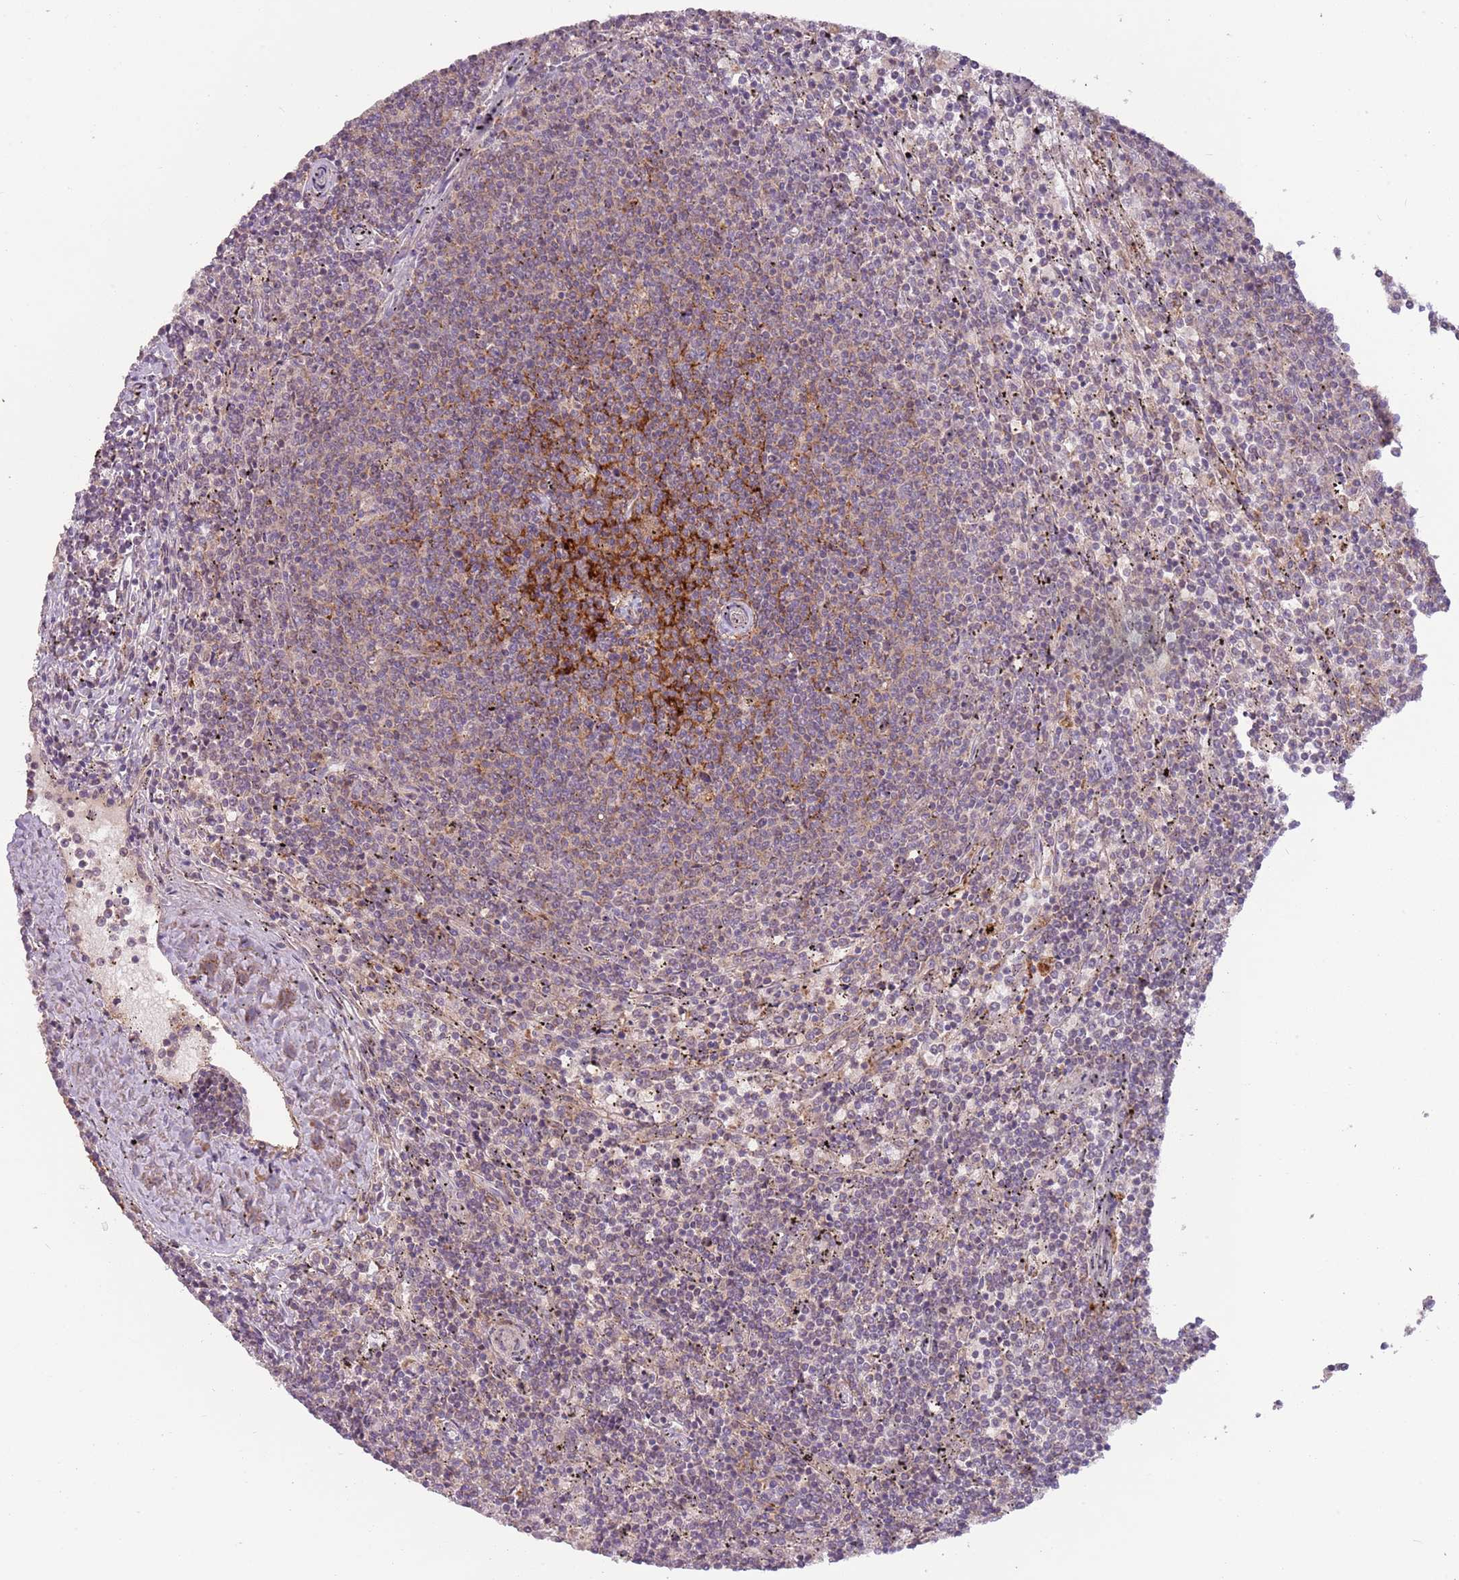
{"staining": {"intensity": "weak", "quantity": "<25%", "location": "cytoplasmic/membranous"}, "tissue": "lymphoma", "cell_type": "Tumor cells", "image_type": "cancer", "snomed": [{"axis": "morphology", "description": "Malignant lymphoma, non-Hodgkin's type, Low grade"}, {"axis": "topography", "description": "Spleen"}], "caption": "Tumor cells are negative for protein expression in human low-grade malignant lymphoma, non-Hodgkin's type.", "gene": "DTD2", "patient": {"sex": "female", "age": 50}}